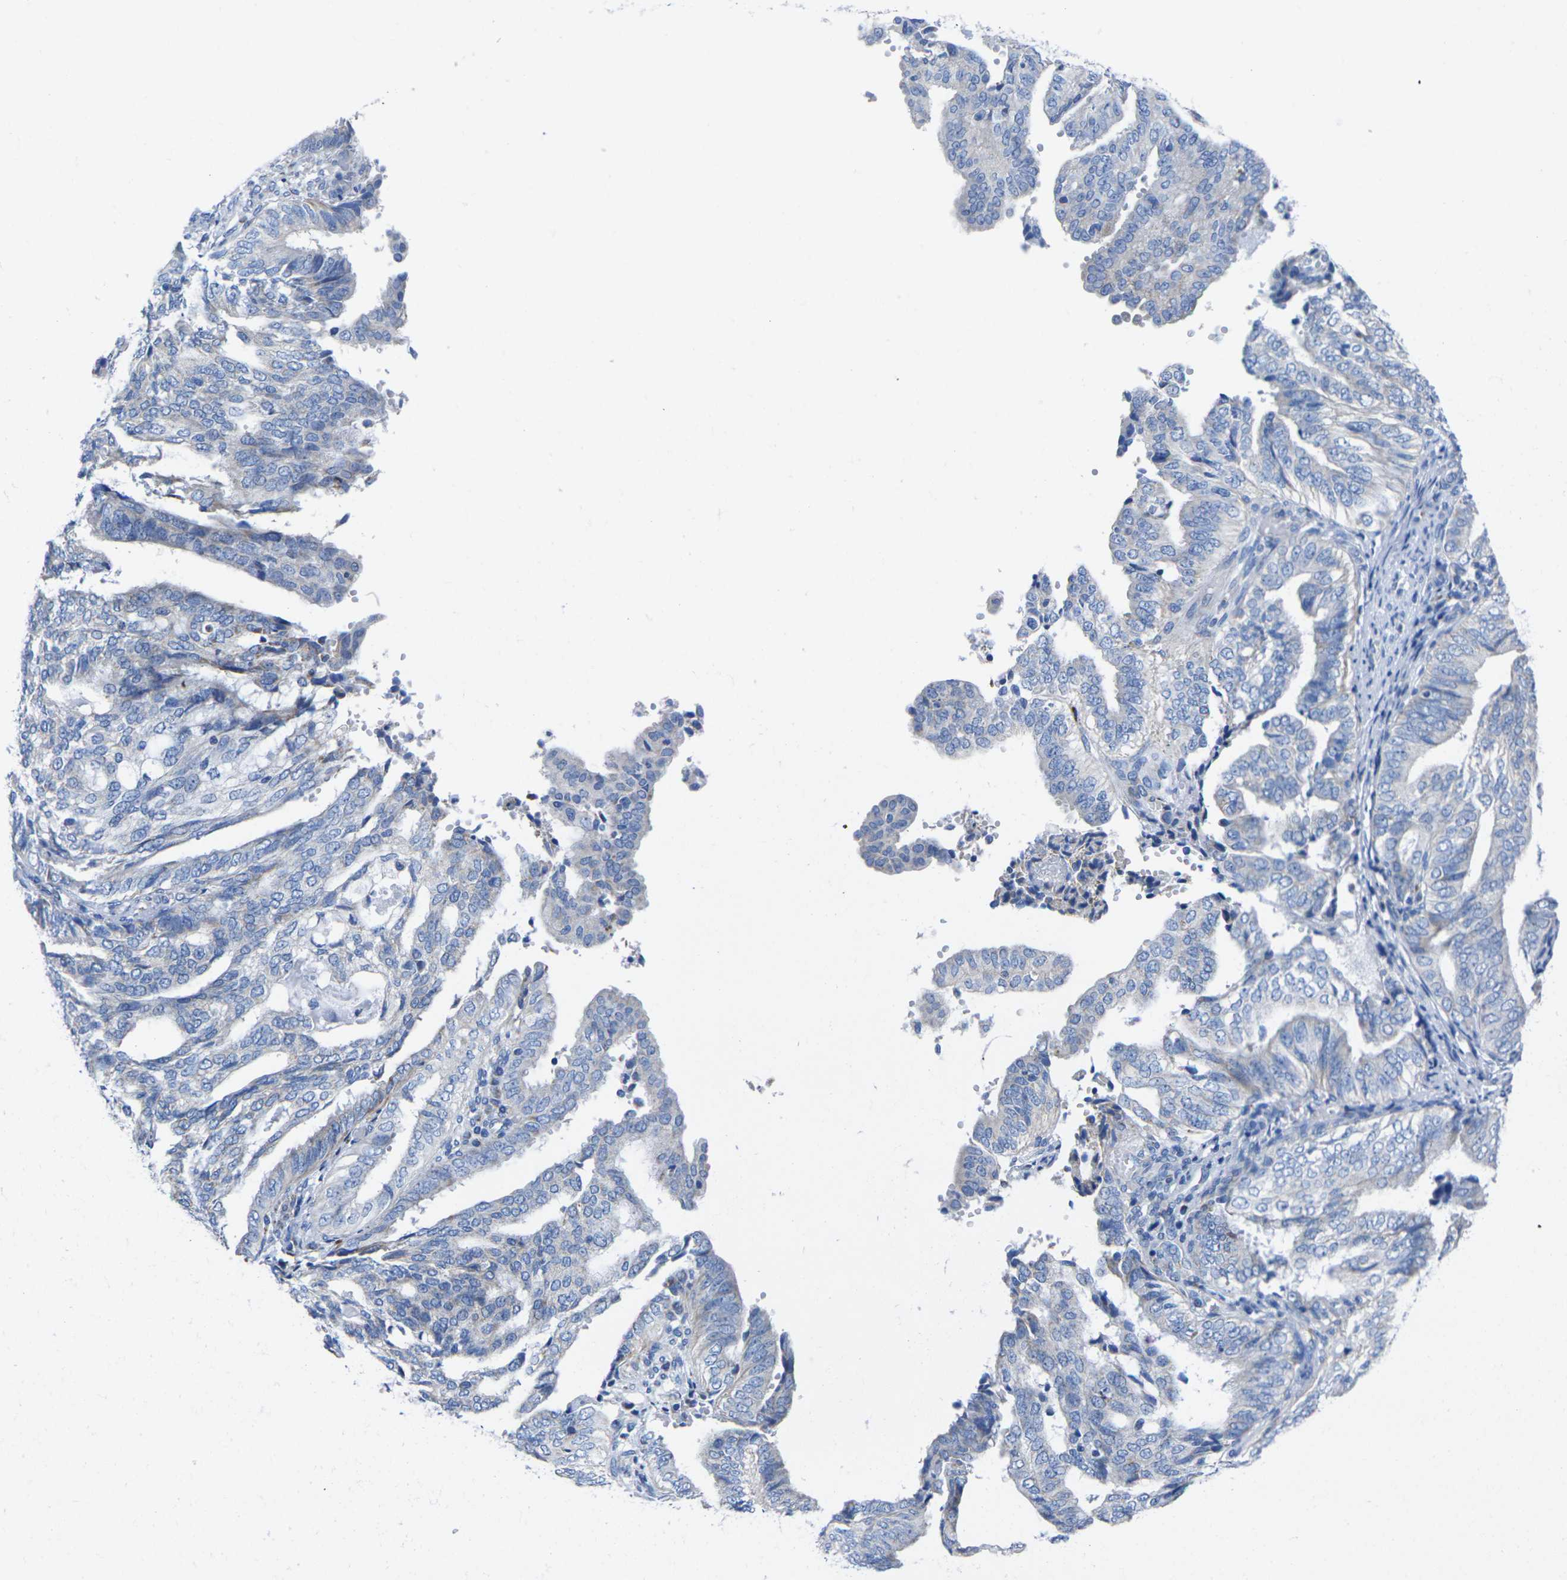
{"staining": {"intensity": "negative", "quantity": "none", "location": "none"}, "tissue": "endometrial cancer", "cell_type": "Tumor cells", "image_type": "cancer", "snomed": [{"axis": "morphology", "description": "Adenocarcinoma, NOS"}, {"axis": "topography", "description": "Endometrium"}], "caption": "IHC photomicrograph of neoplastic tissue: human adenocarcinoma (endometrial) stained with DAB (3,3'-diaminobenzidine) exhibits no significant protein expression in tumor cells.", "gene": "TMEM204", "patient": {"sex": "female", "age": 58}}